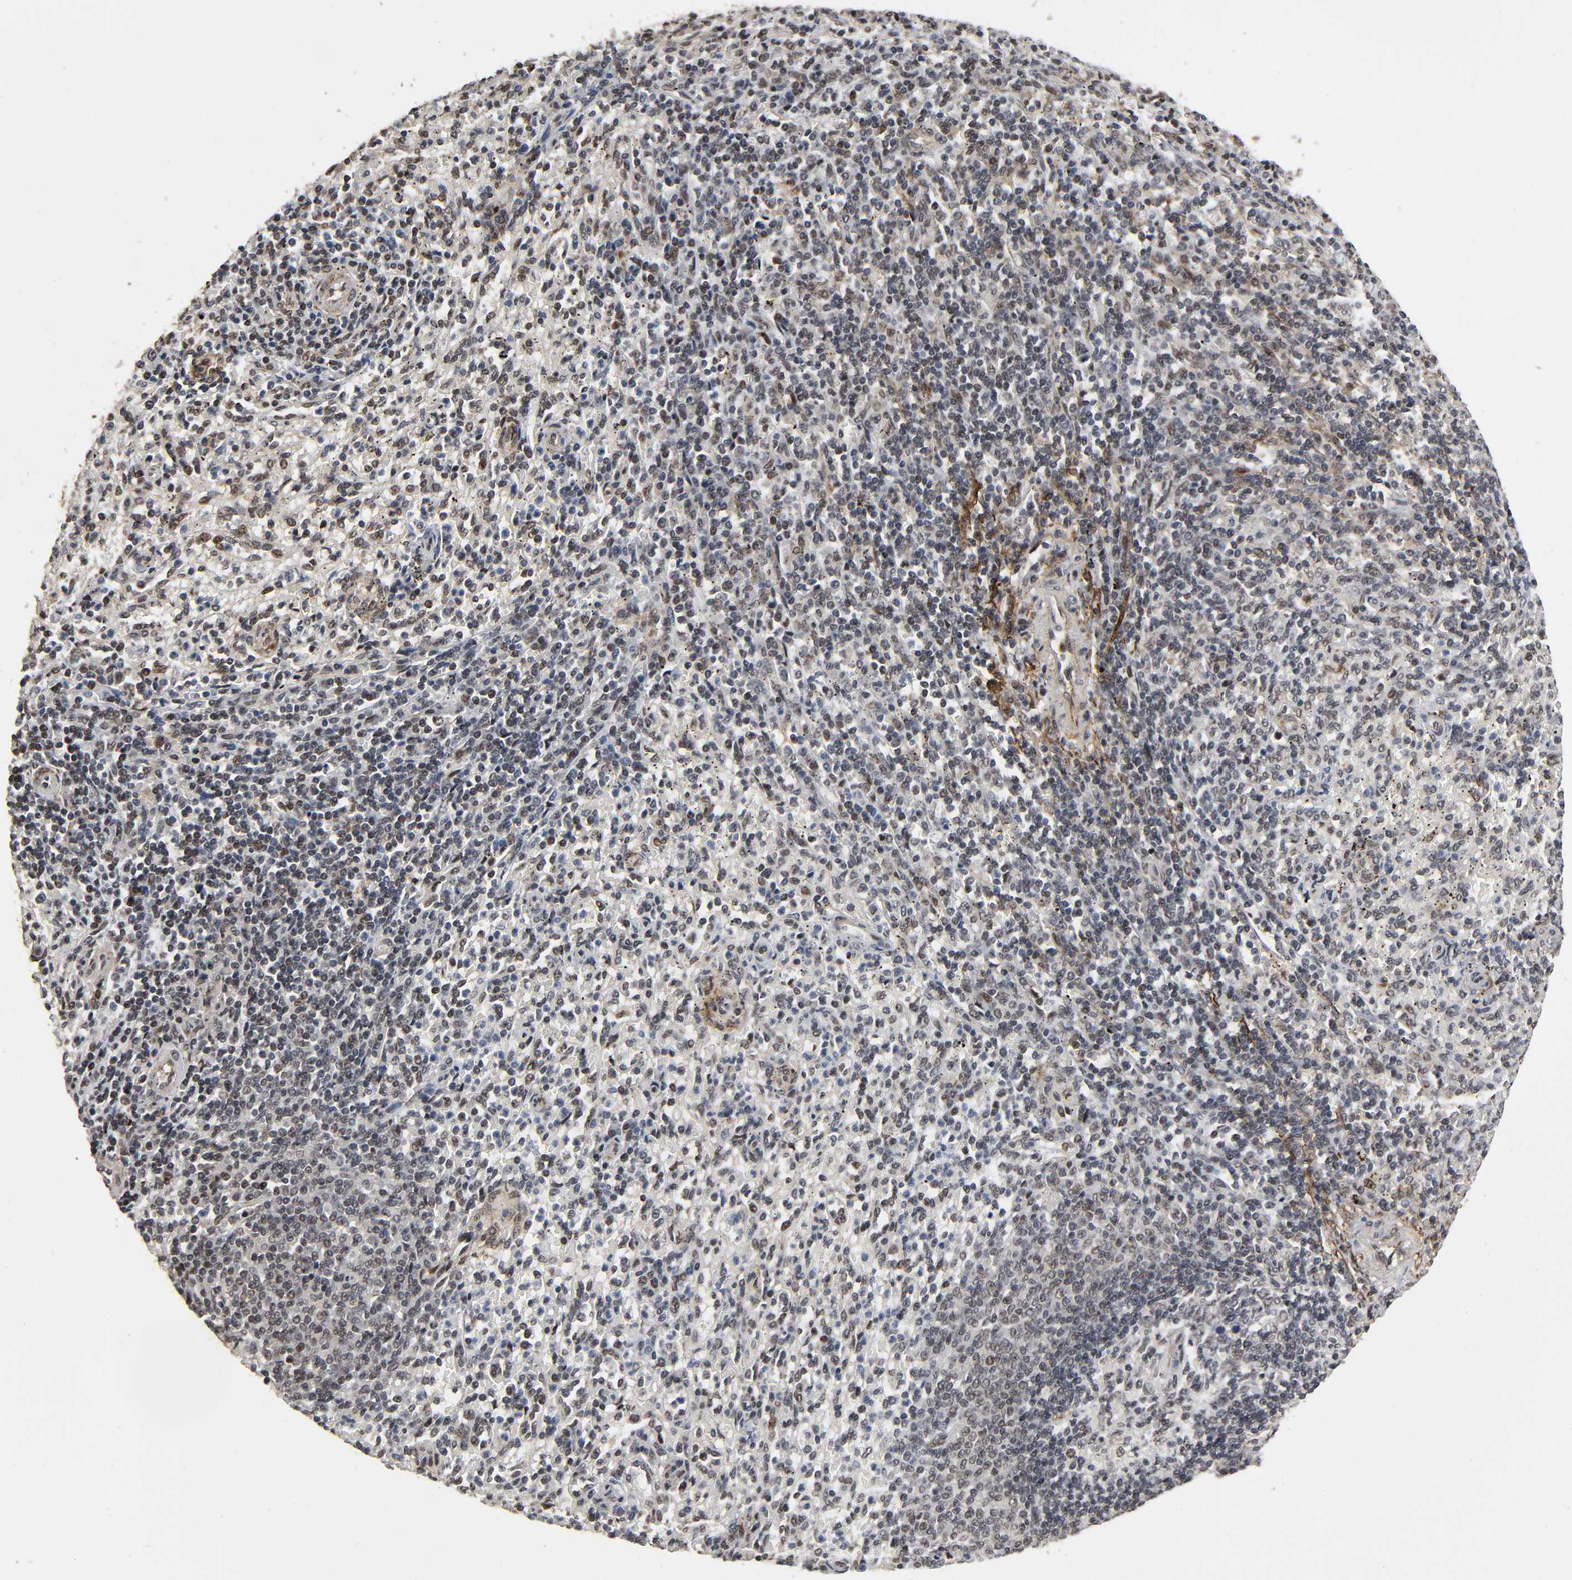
{"staining": {"intensity": "moderate", "quantity": "25%-75%", "location": "nuclear"}, "tissue": "spleen", "cell_type": "Cells in red pulp", "image_type": "normal", "snomed": [{"axis": "morphology", "description": "Normal tissue, NOS"}, {"axis": "topography", "description": "Spleen"}], "caption": "Immunohistochemical staining of benign human spleen displays 25%-75% levels of moderate nuclear protein positivity in about 25%-75% of cells in red pulp.", "gene": "AHNAK2", "patient": {"sex": "female", "age": 10}}